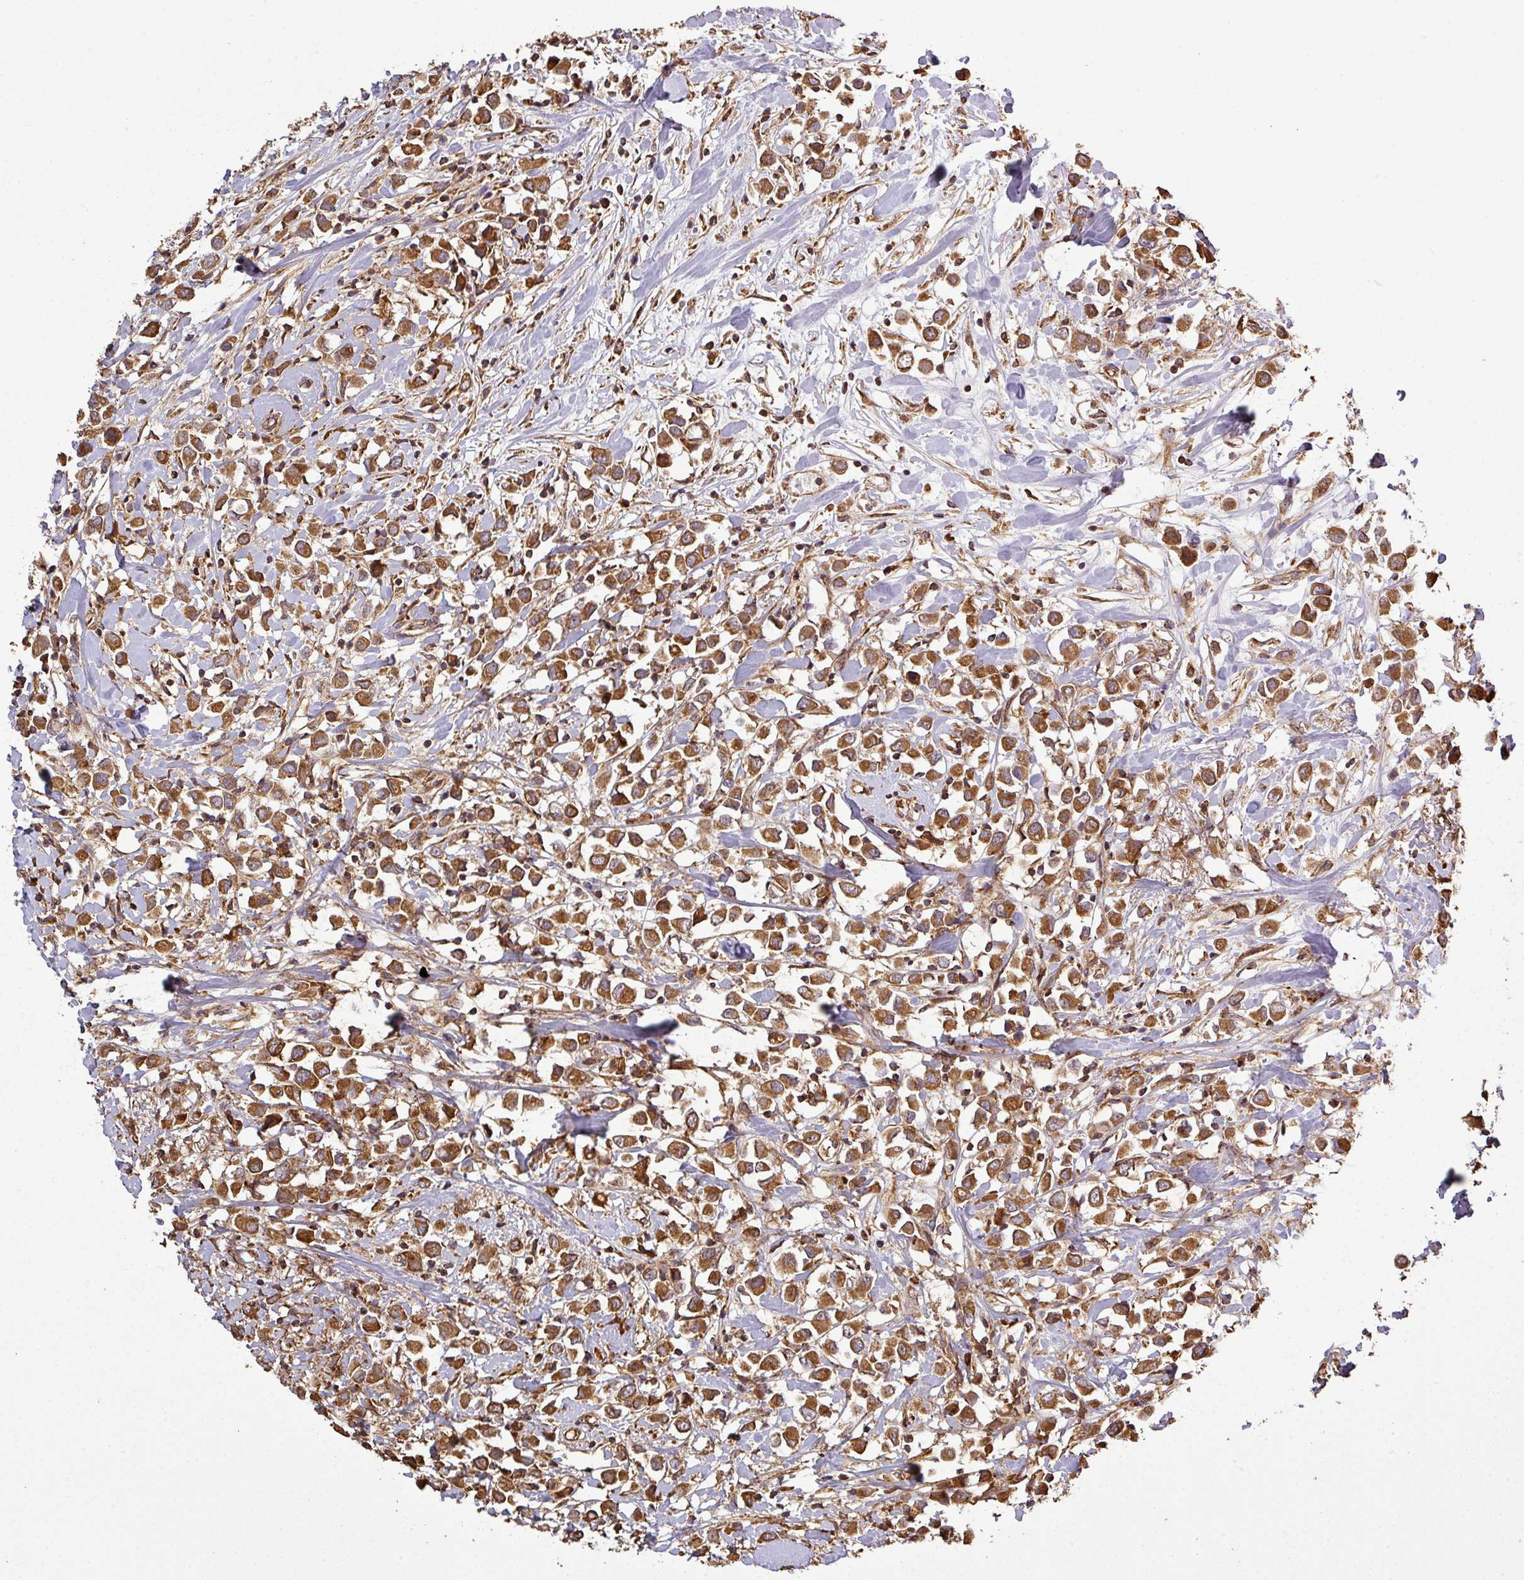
{"staining": {"intensity": "strong", "quantity": ">75%", "location": "cytoplasmic/membranous"}, "tissue": "breast cancer", "cell_type": "Tumor cells", "image_type": "cancer", "snomed": [{"axis": "morphology", "description": "Duct carcinoma"}, {"axis": "topography", "description": "Breast"}], "caption": "Brown immunohistochemical staining in intraductal carcinoma (breast) demonstrates strong cytoplasmic/membranous staining in about >75% of tumor cells. Using DAB (3,3'-diaminobenzidine) (brown) and hematoxylin (blue) stains, captured at high magnification using brightfield microscopy.", "gene": "PLEKHM1", "patient": {"sex": "female", "age": 61}}